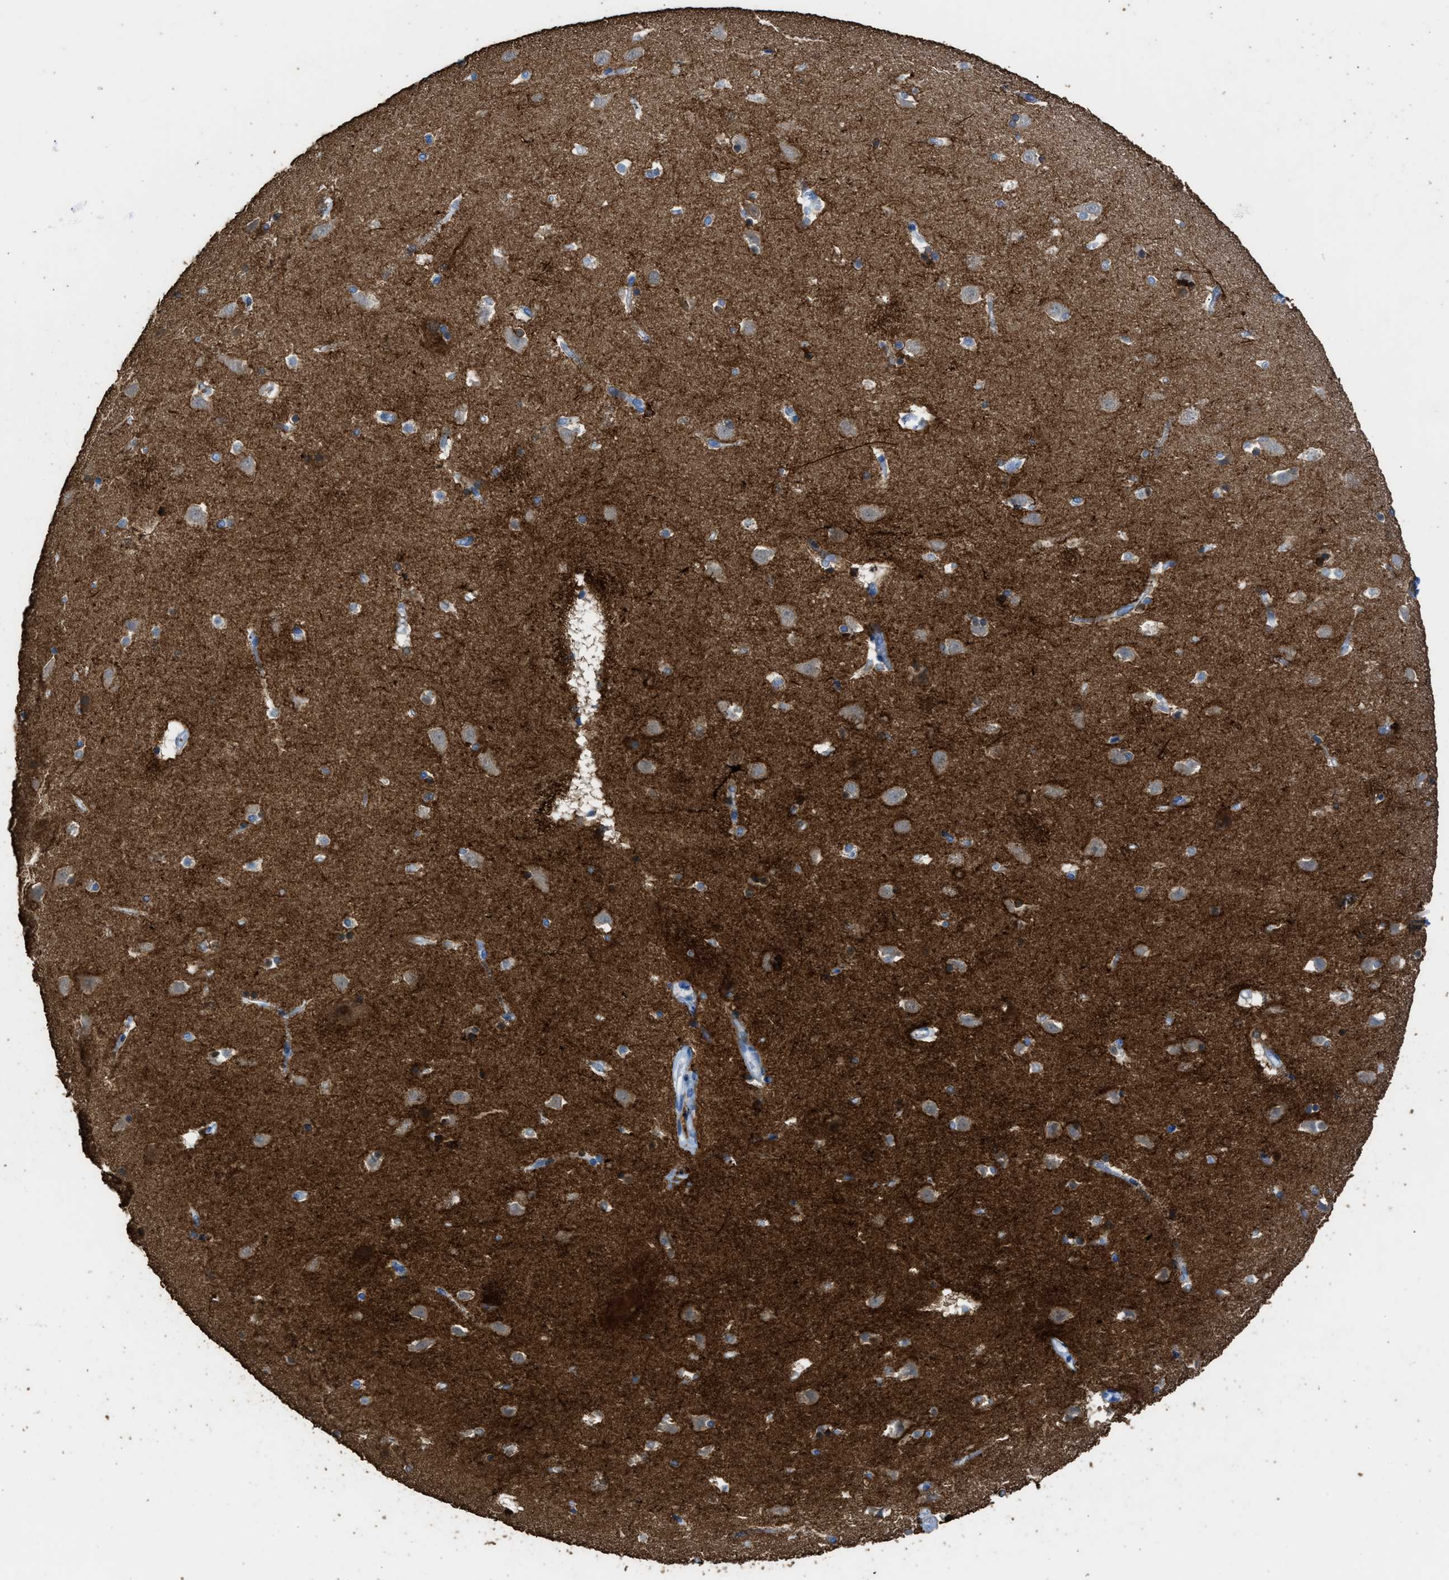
{"staining": {"intensity": "strong", "quantity": "<25%", "location": "cytoplasmic/membranous"}, "tissue": "caudate", "cell_type": "Glial cells", "image_type": "normal", "snomed": [{"axis": "morphology", "description": "Normal tissue, NOS"}, {"axis": "topography", "description": "Lateral ventricle wall"}], "caption": "Glial cells show strong cytoplasmic/membranous expression in approximately <25% of cells in benign caudate. Ihc stains the protein in brown and the nuclei are stained blue.", "gene": "FAIM2", "patient": {"sex": "male", "age": 45}}